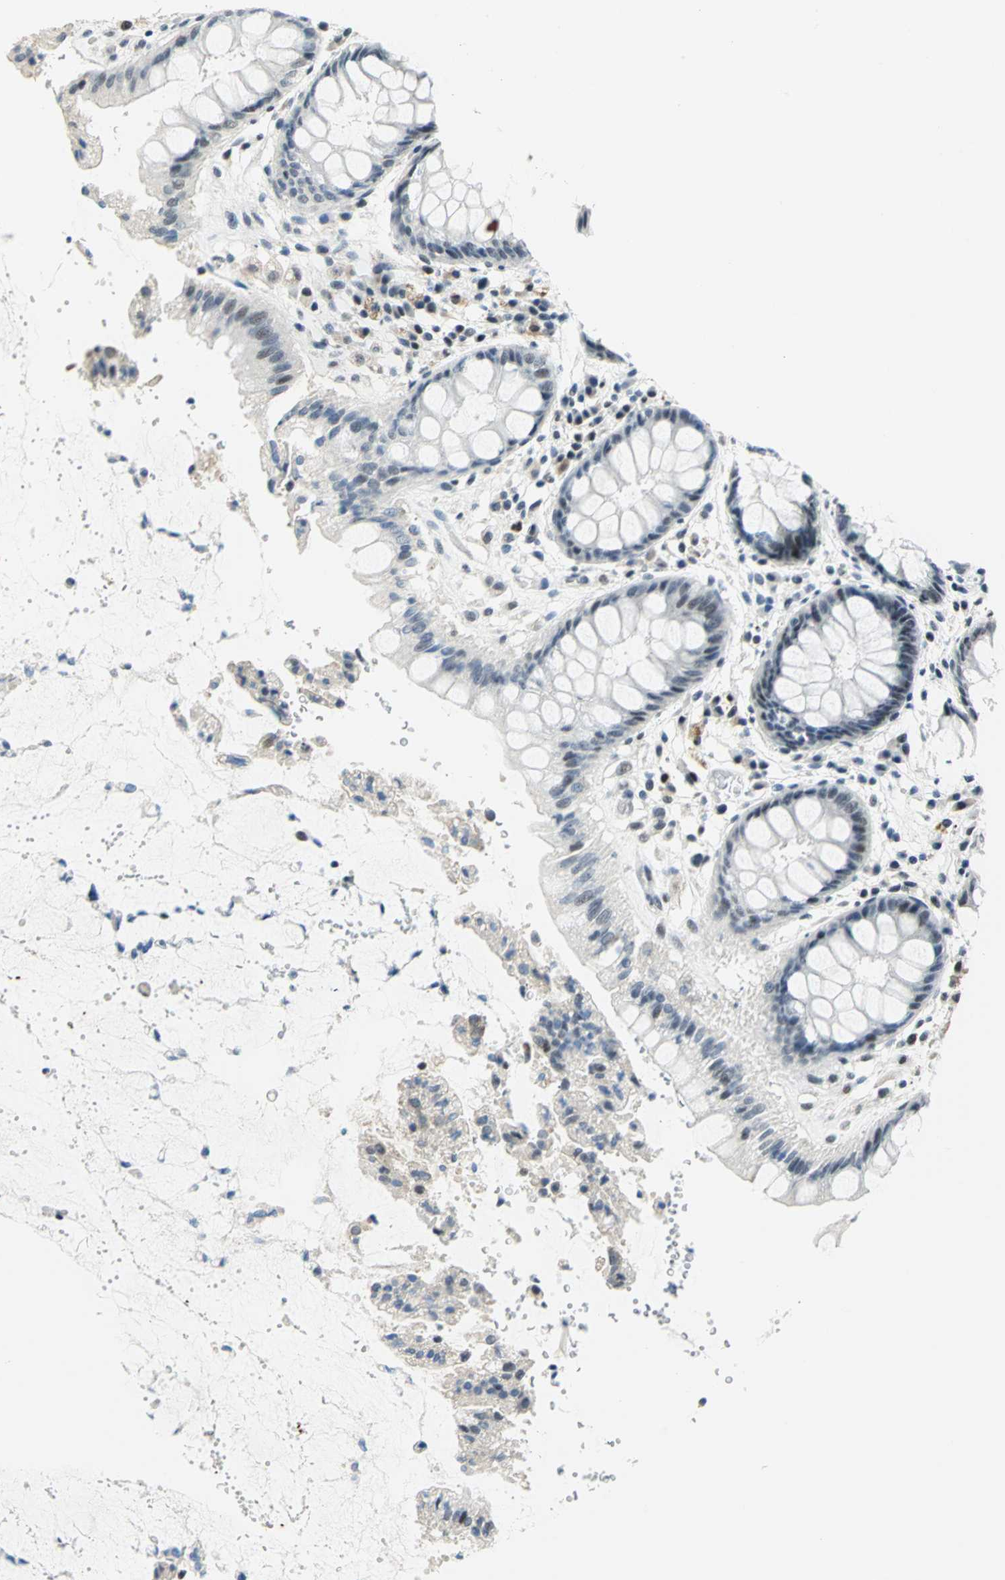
{"staining": {"intensity": "negative", "quantity": "none", "location": "none"}, "tissue": "rectum", "cell_type": "Glandular cells", "image_type": "normal", "snomed": [{"axis": "morphology", "description": "Normal tissue, NOS"}, {"axis": "topography", "description": "Rectum"}], "caption": "Immunohistochemical staining of unremarkable rectum demonstrates no significant positivity in glandular cells.", "gene": "RAD17", "patient": {"sex": "female", "age": 46}}